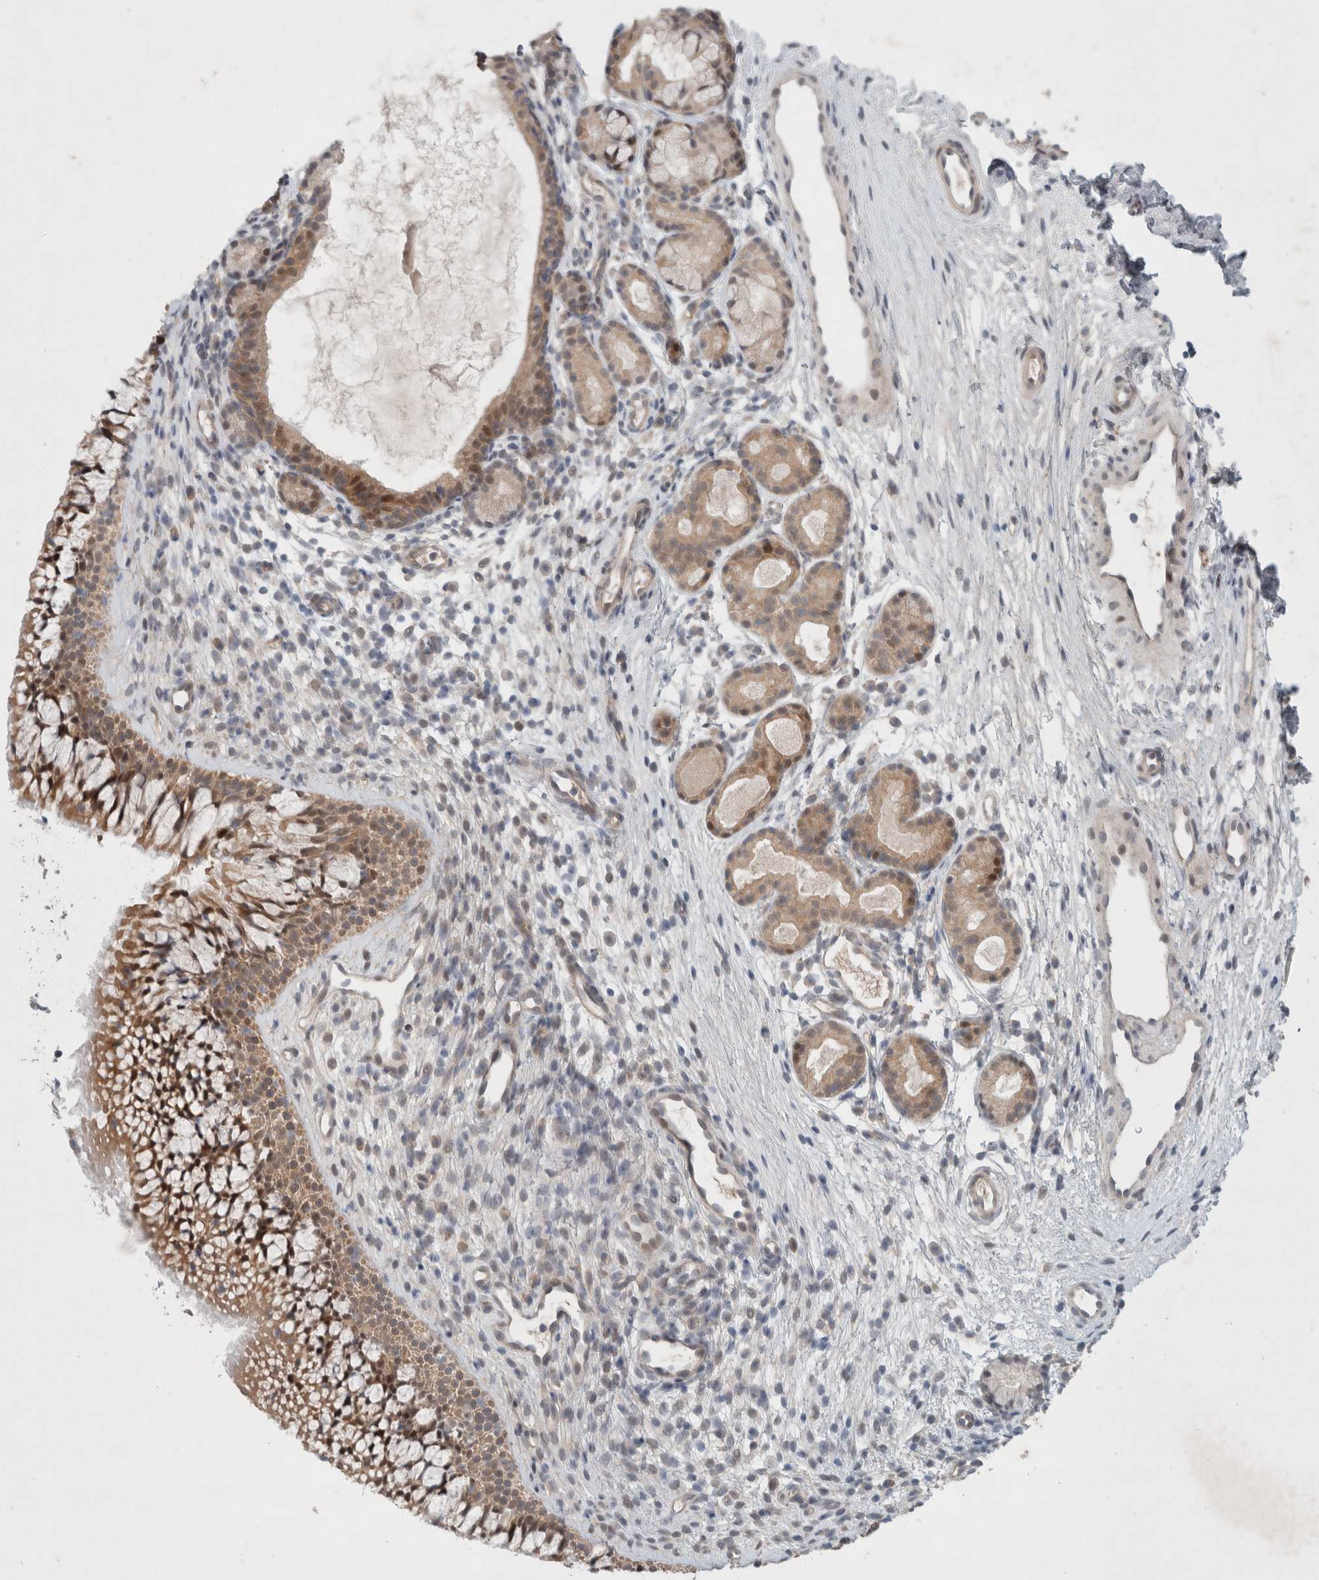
{"staining": {"intensity": "moderate", "quantity": ">75%", "location": "cytoplasmic/membranous,nuclear"}, "tissue": "nasopharynx", "cell_type": "Respiratory epithelial cells", "image_type": "normal", "snomed": [{"axis": "morphology", "description": "Normal tissue, NOS"}, {"axis": "morphology", "description": "Inflammation, NOS"}, {"axis": "topography", "description": "Nasopharynx"}], "caption": "Immunohistochemistry micrograph of unremarkable nasopharynx stained for a protein (brown), which reveals medium levels of moderate cytoplasmic/membranous,nuclear positivity in approximately >75% of respiratory epithelial cells.", "gene": "RASAL2", "patient": {"sex": "female", "age": 19}}